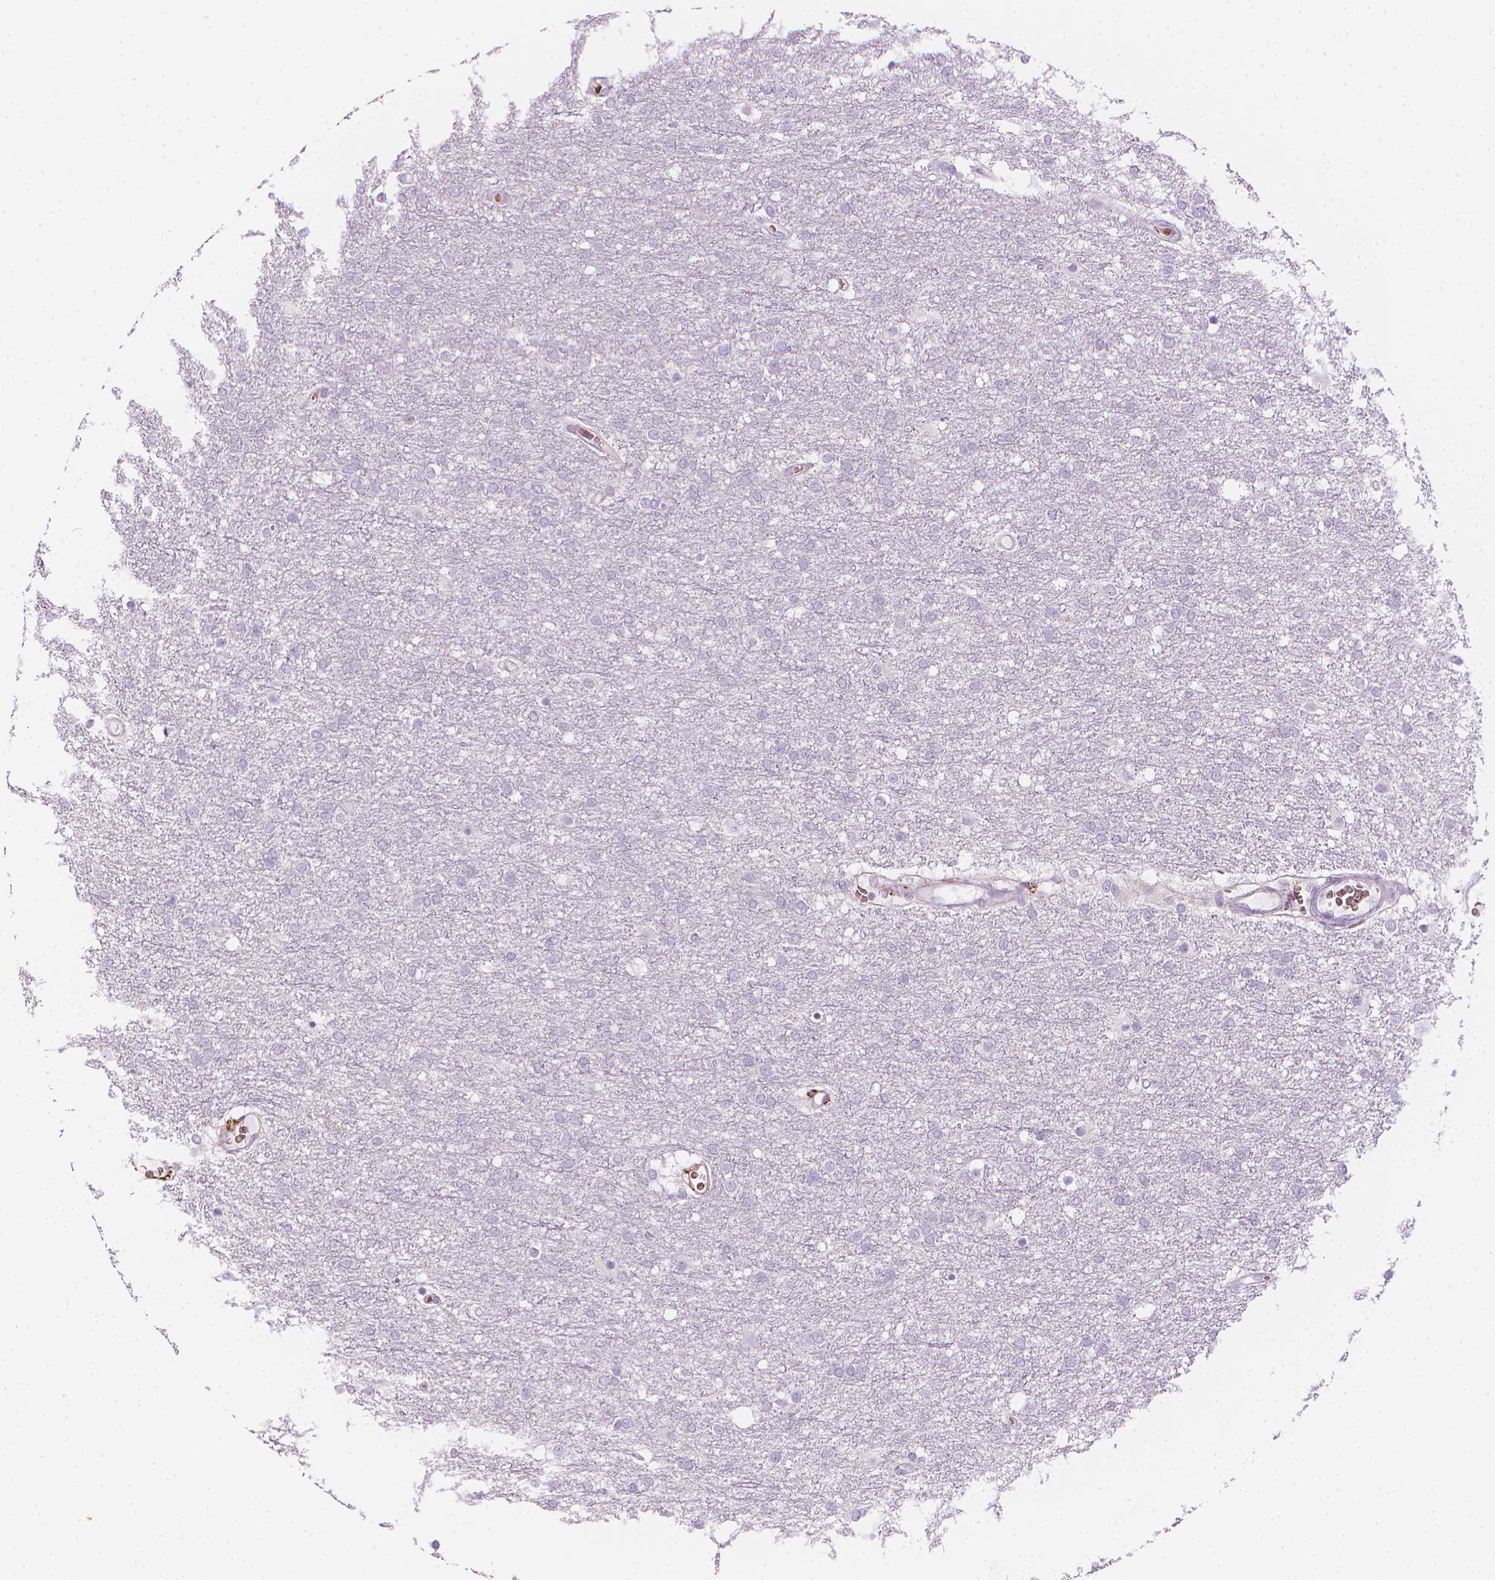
{"staining": {"intensity": "negative", "quantity": "none", "location": "none"}, "tissue": "glioma", "cell_type": "Tumor cells", "image_type": "cancer", "snomed": [{"axis": "morphology", "description": "Glioma, malignant, High grade"}, {"axis": "topography", "description": "Brain"}], "caption": "An image of human malignant glioma (high-grade) is negative for staining in tumor cells. The staining is performed using DAB (3,3'-diaminobenzidine) brown chromogen with nuclei counter-stained in using hematoxylin.", "gene": "CES1", "patient": {"sex": "female", "age": 61}}